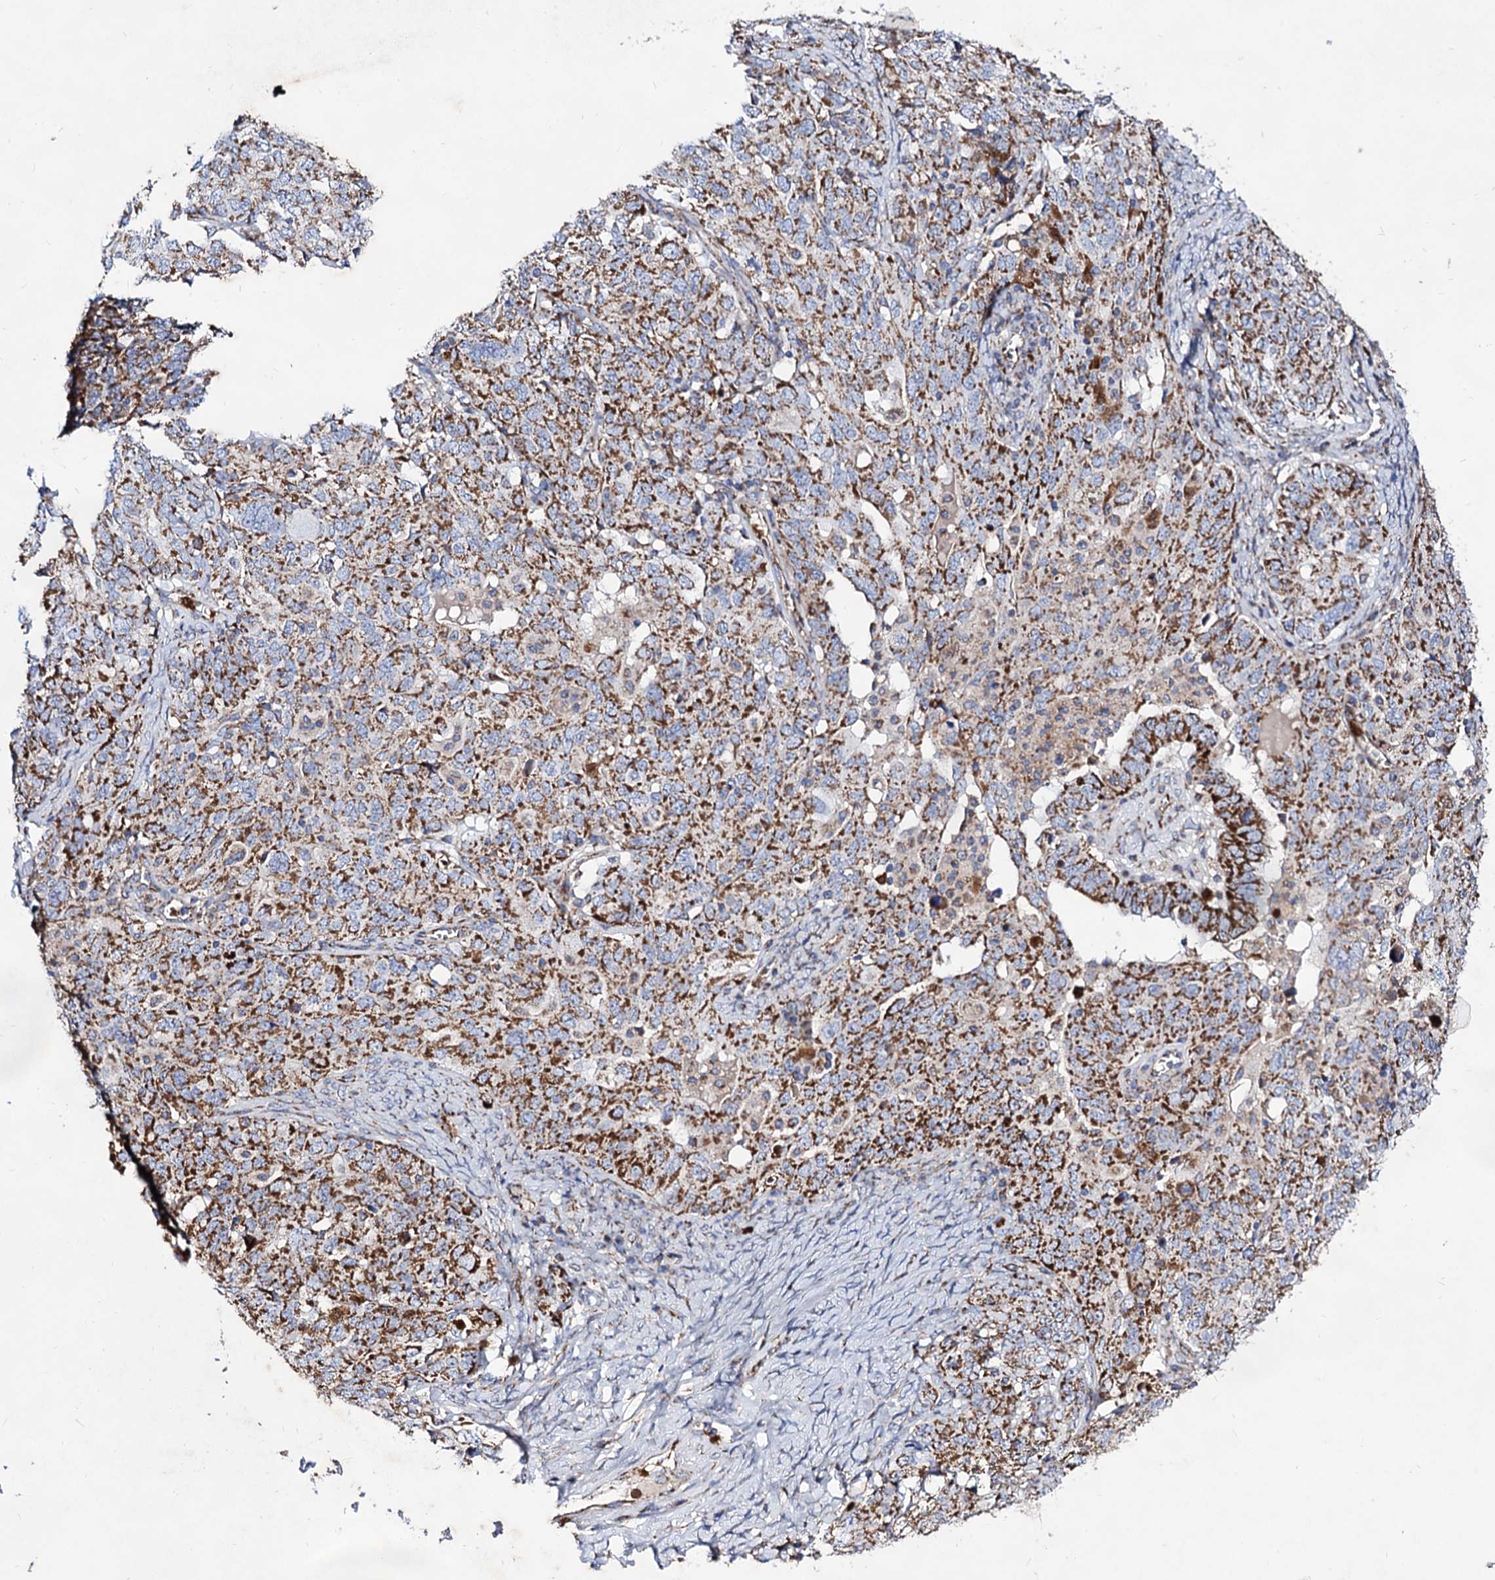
{"staining": {"intensity": "moderate", "quantity": ">75%", "location": "cytoplasmic/membranous"}, "tissue": "ovarian cancer", "cell_type": "Tumor cells", "image_type": "cancer", "snomed": [{"axis": "morphology", "description": "Carcinoma, endometroid"}, {"axis": "topography", "description": "Ovary"}], "caption": "A micrograph of human ovarian endometroid carcinoma stained for a protein displays moderate cytoplasmic/membranous brown staining in tumor cells. Immunohistochemistry (ihc) stains the protein in brown and the nuclei are stained blue.", "gene": "ACAD9", "patient": {"sex": "female", "age": 62}}